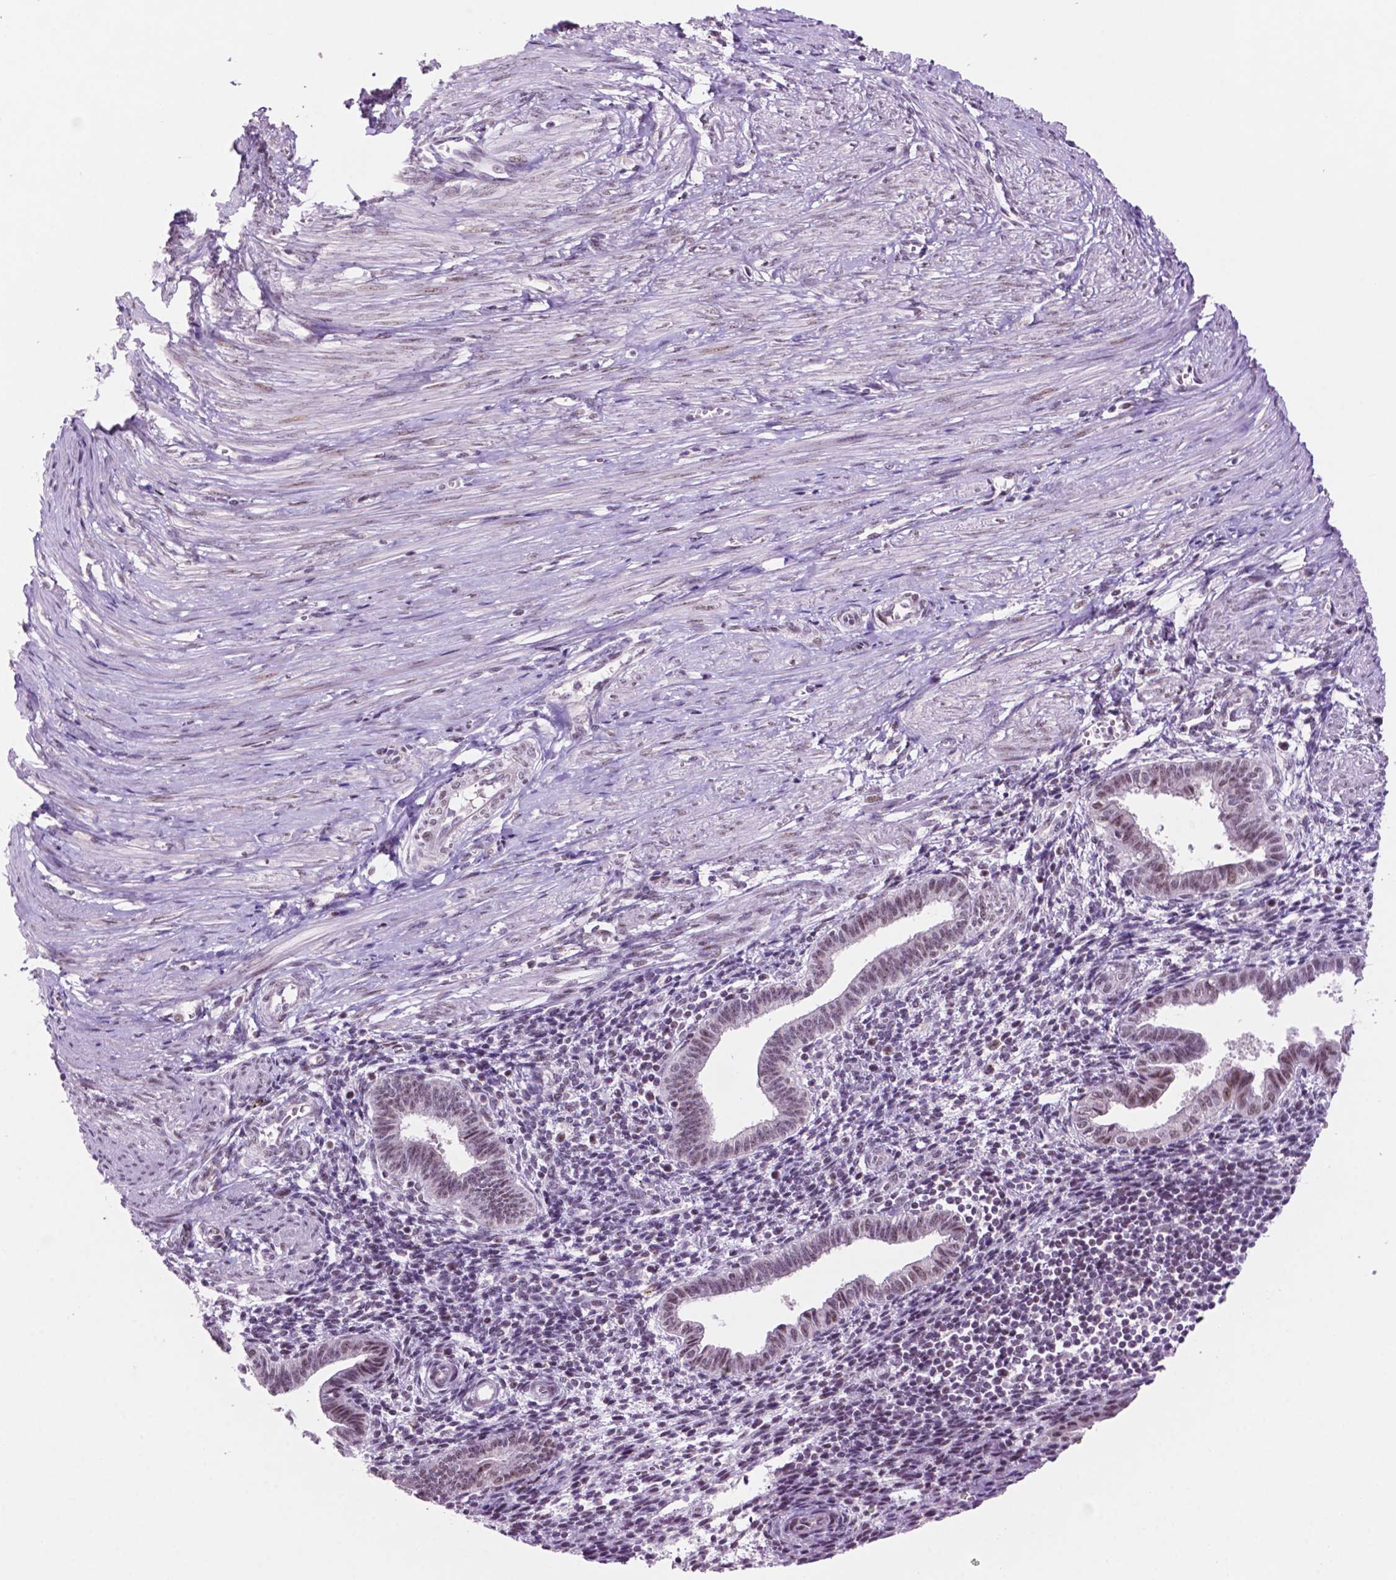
{"staining": {"intensity": "negative", "quantity": "none", "location": "none"}, "tissue": "endometrium", "cell_type": "Cells in endometrial stroma", "image_type": "normal", "snomed": [{"axis": "morphology", "description": "Normal tissue, NOS"}, {"axis": "topography", "description": "Endometrium"}], "caption": "Protein analysis of benign endometrium demonstrates no significant expression in cells in endometrial stroma.", "gene": "NCOR1", "patient": {"sex": "female", "age": 37}}